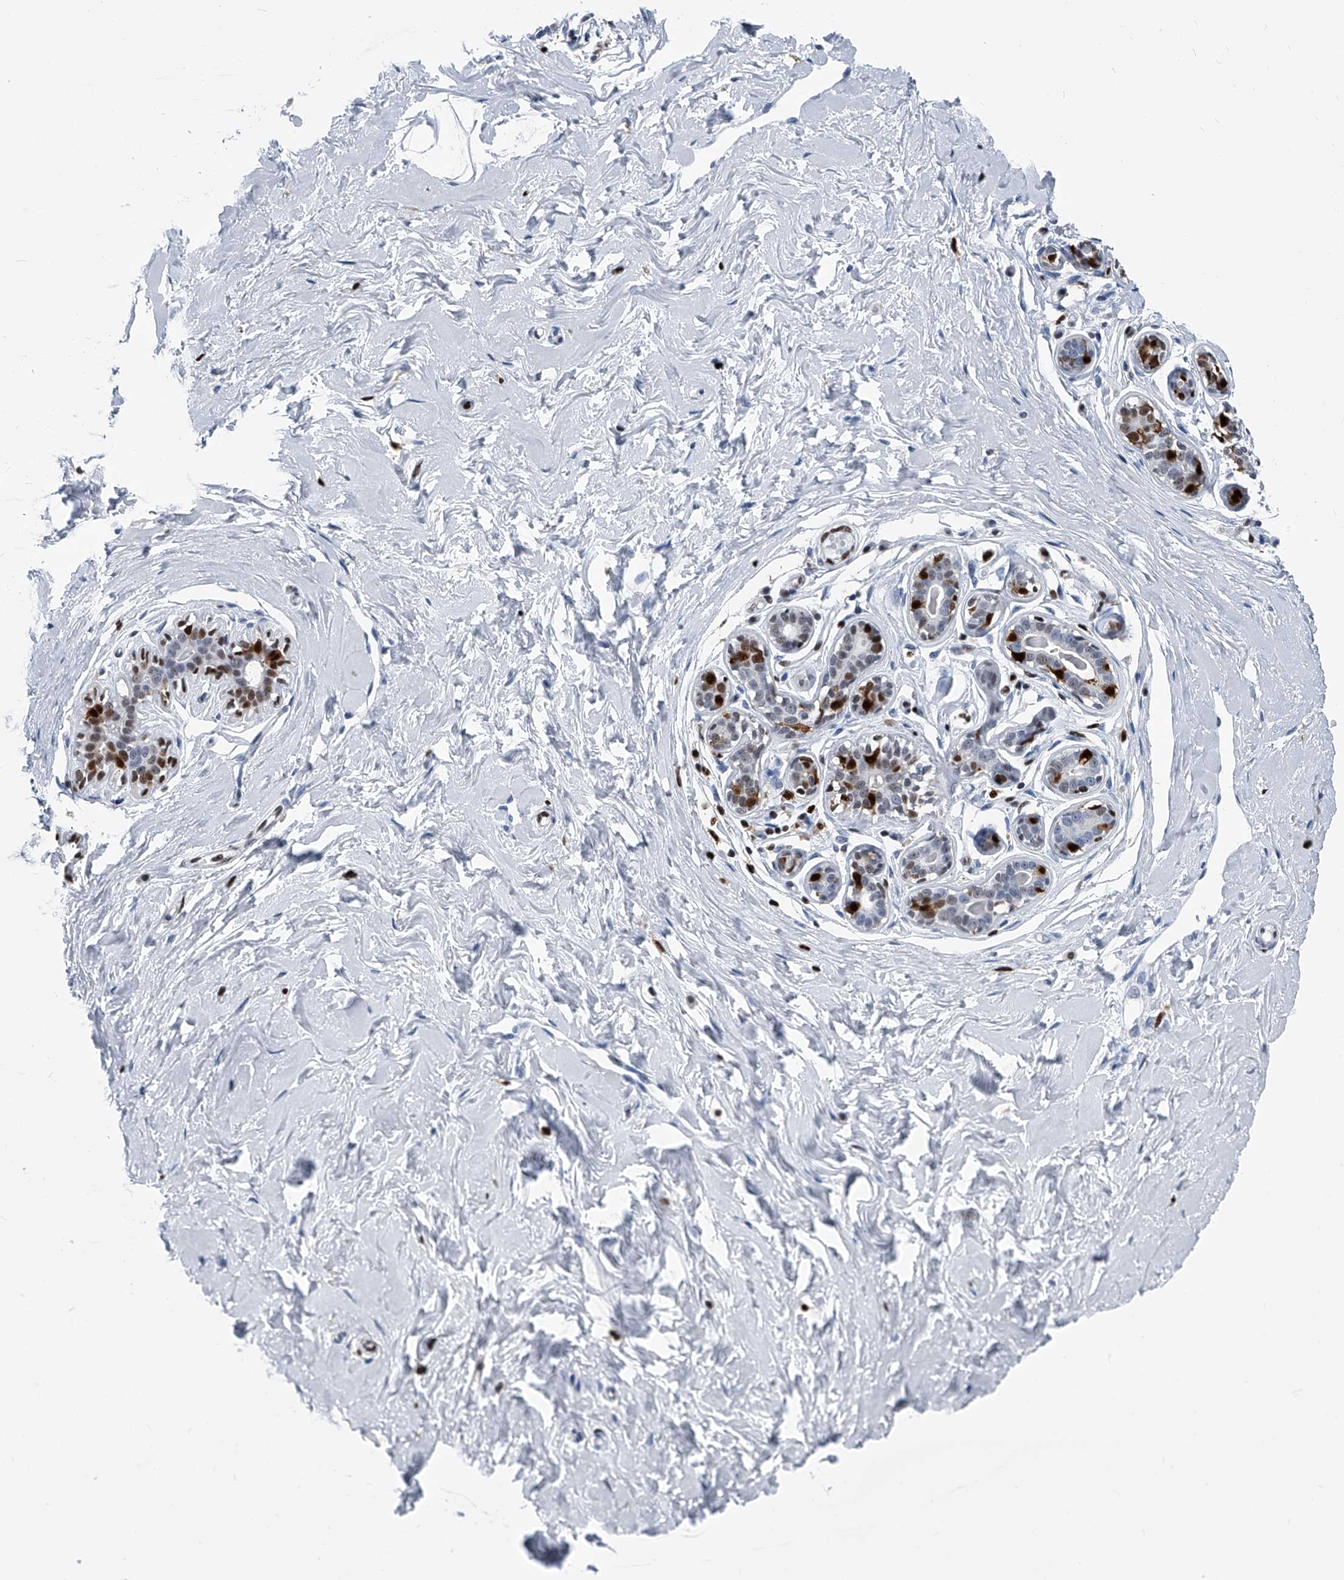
{"staining": {"intensity": "moderate", "quantity": "<25%", "location": "nuclear"}, "tissue": "breast", "cell_type": "Adipocytes", "image_type": "normal", "snomed": [{"axis": "morphology", "description": "Normal tissue, NOS"}, {"axis": "morphology", "description": "Adenoma, NOS"}, {"axis": "topography", "description": "Breast"}], "caption": "Immunohistochemistry (DAB (3,3'-diaminobenzidine)) staining of unremarkable human breast shows moderate nuclear protein expression in approximately <25% of adipocytes. The protein is shown in brown color, while the nuclei are stained blue.", "gene": "FKBP5", "patient": {"sex": "female", "age": 23}}